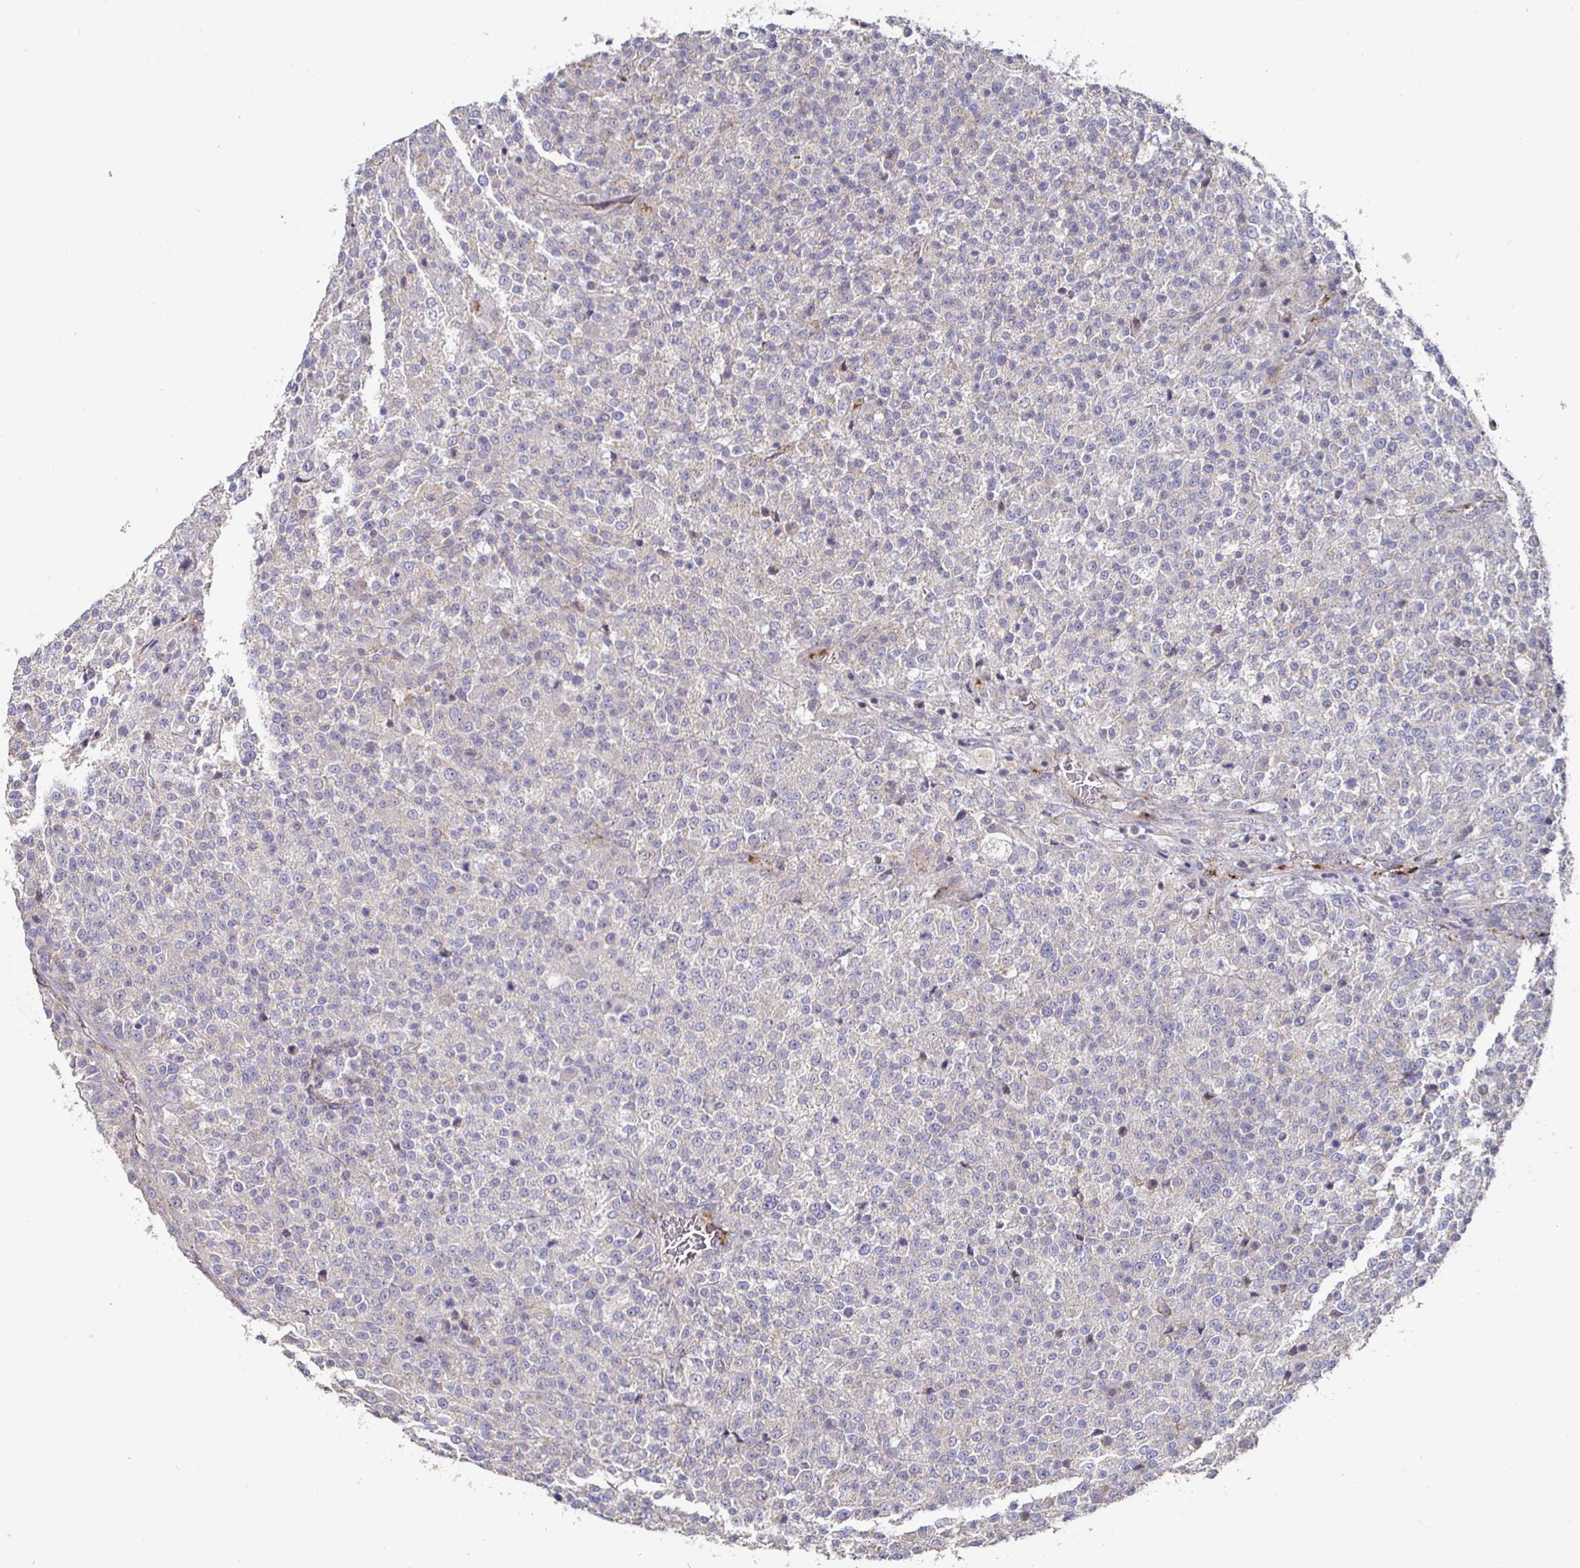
{"staining": {"intensity": "weak", "quantity": "<25%", "location": "cytoplasmic/membranous"}, "tissue": "testis cancer", "cell_type": "Tumor cells", "image_type": "cancer", "snomed": [{"axis": "morphology", "description": "Seminoma, NOS"}, {"axis": "topography", "description": "Testis"}], "caption": "This is an immunohistochemistry (IHC) photomicrograph of testis cancer. There is no positivity in tumor cells.", "gene": "NRSN1", "patient": {"sex": "male", "age": 59}}